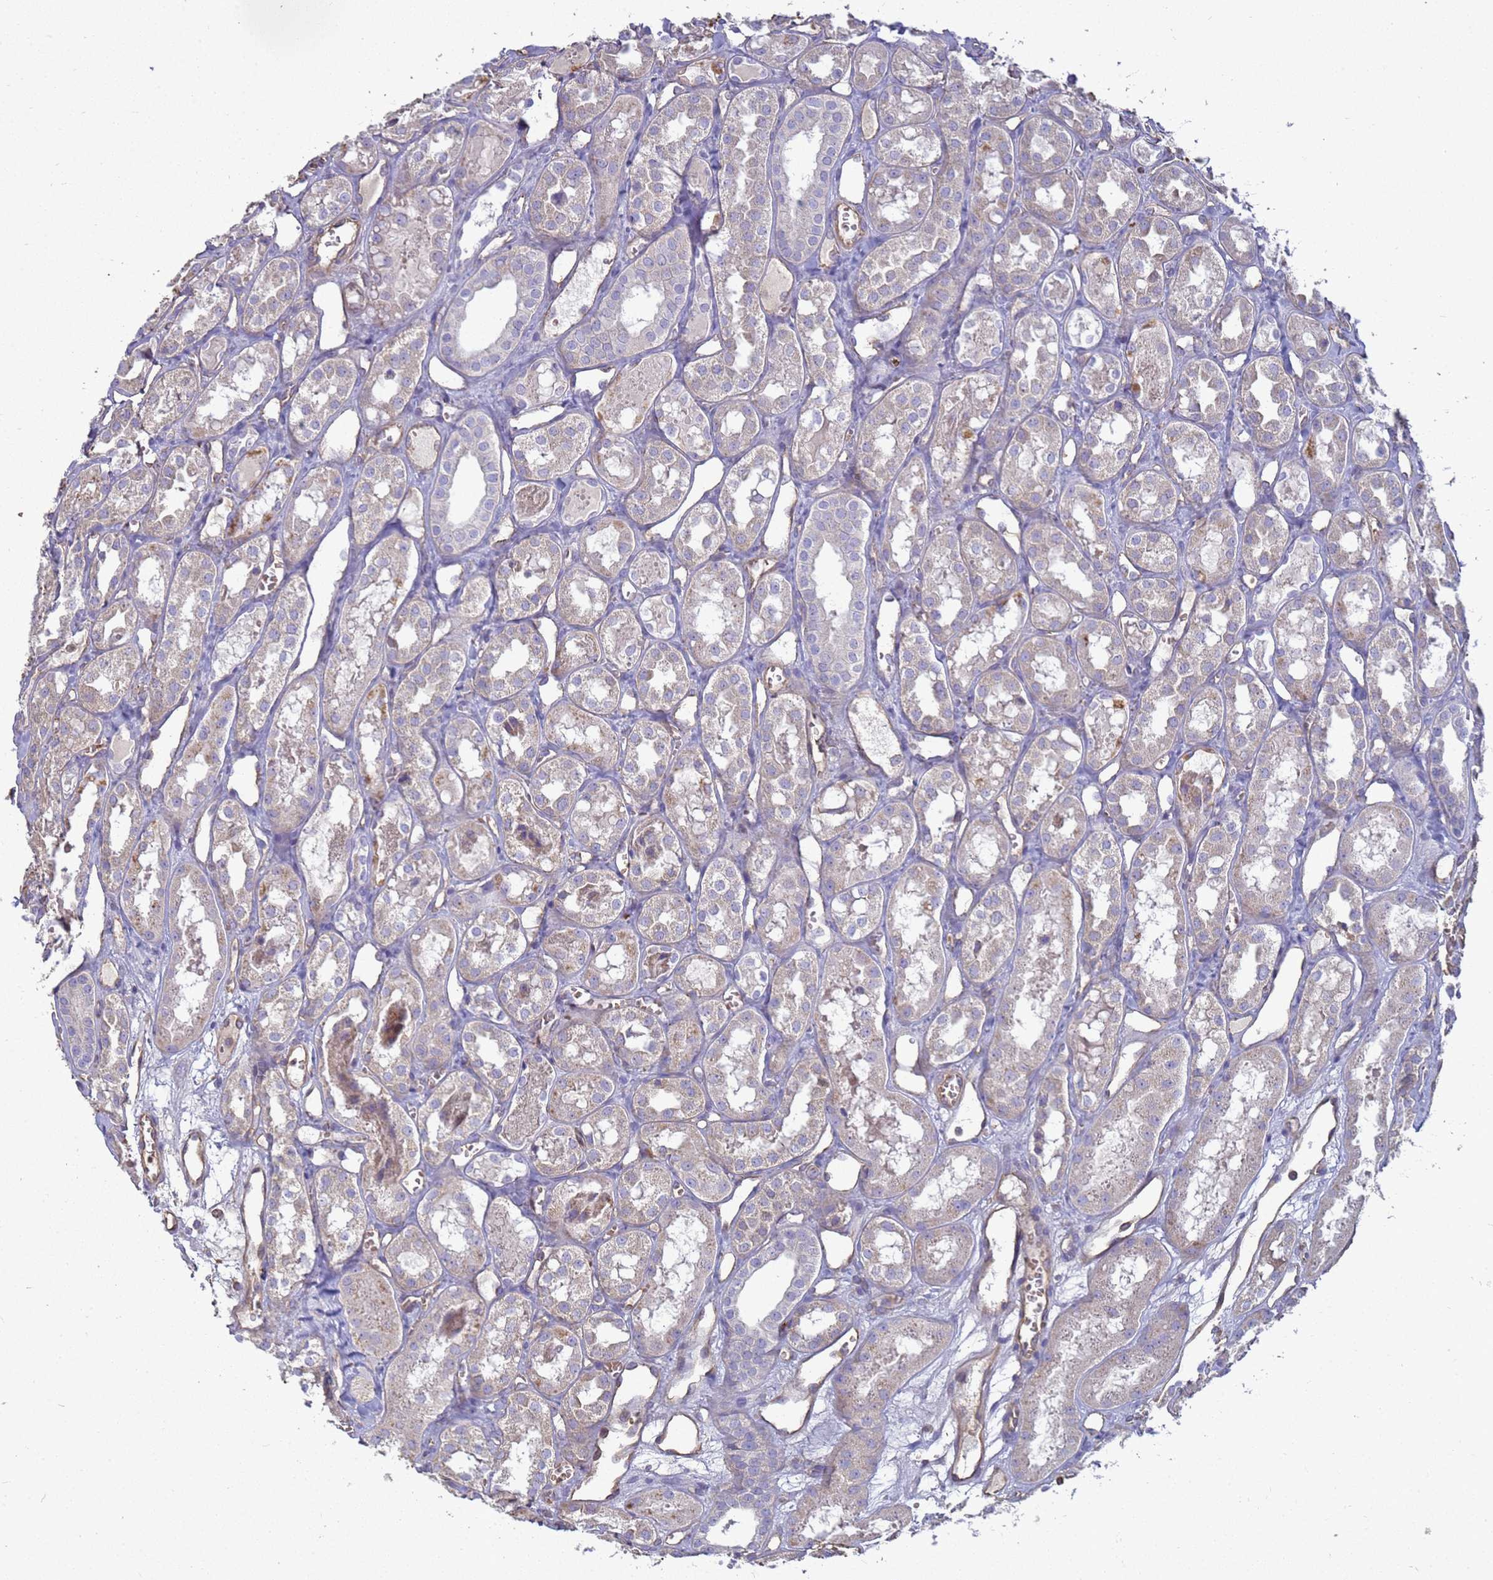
{"staining": {"intensity": "weak", "quantity": "<25%", "location": "cytoplasmic/membranous"}, "tissue": "kidney", "cell_type": "Cells in glomeruli", "image_type": "normal", "snomed": [{"axis": "morphology", "description": "Normal tissue, NOS"}, {"axis": "topography", "description": "Kidney"}], "caption": "Immunohistochemistry photomicrograph of unremarkable kidney stained for a protein (brown), which shows no positivity in cells in glomeruli.", "gene": "SGIP1", "patient": {"sex": "male", "age": 16}}